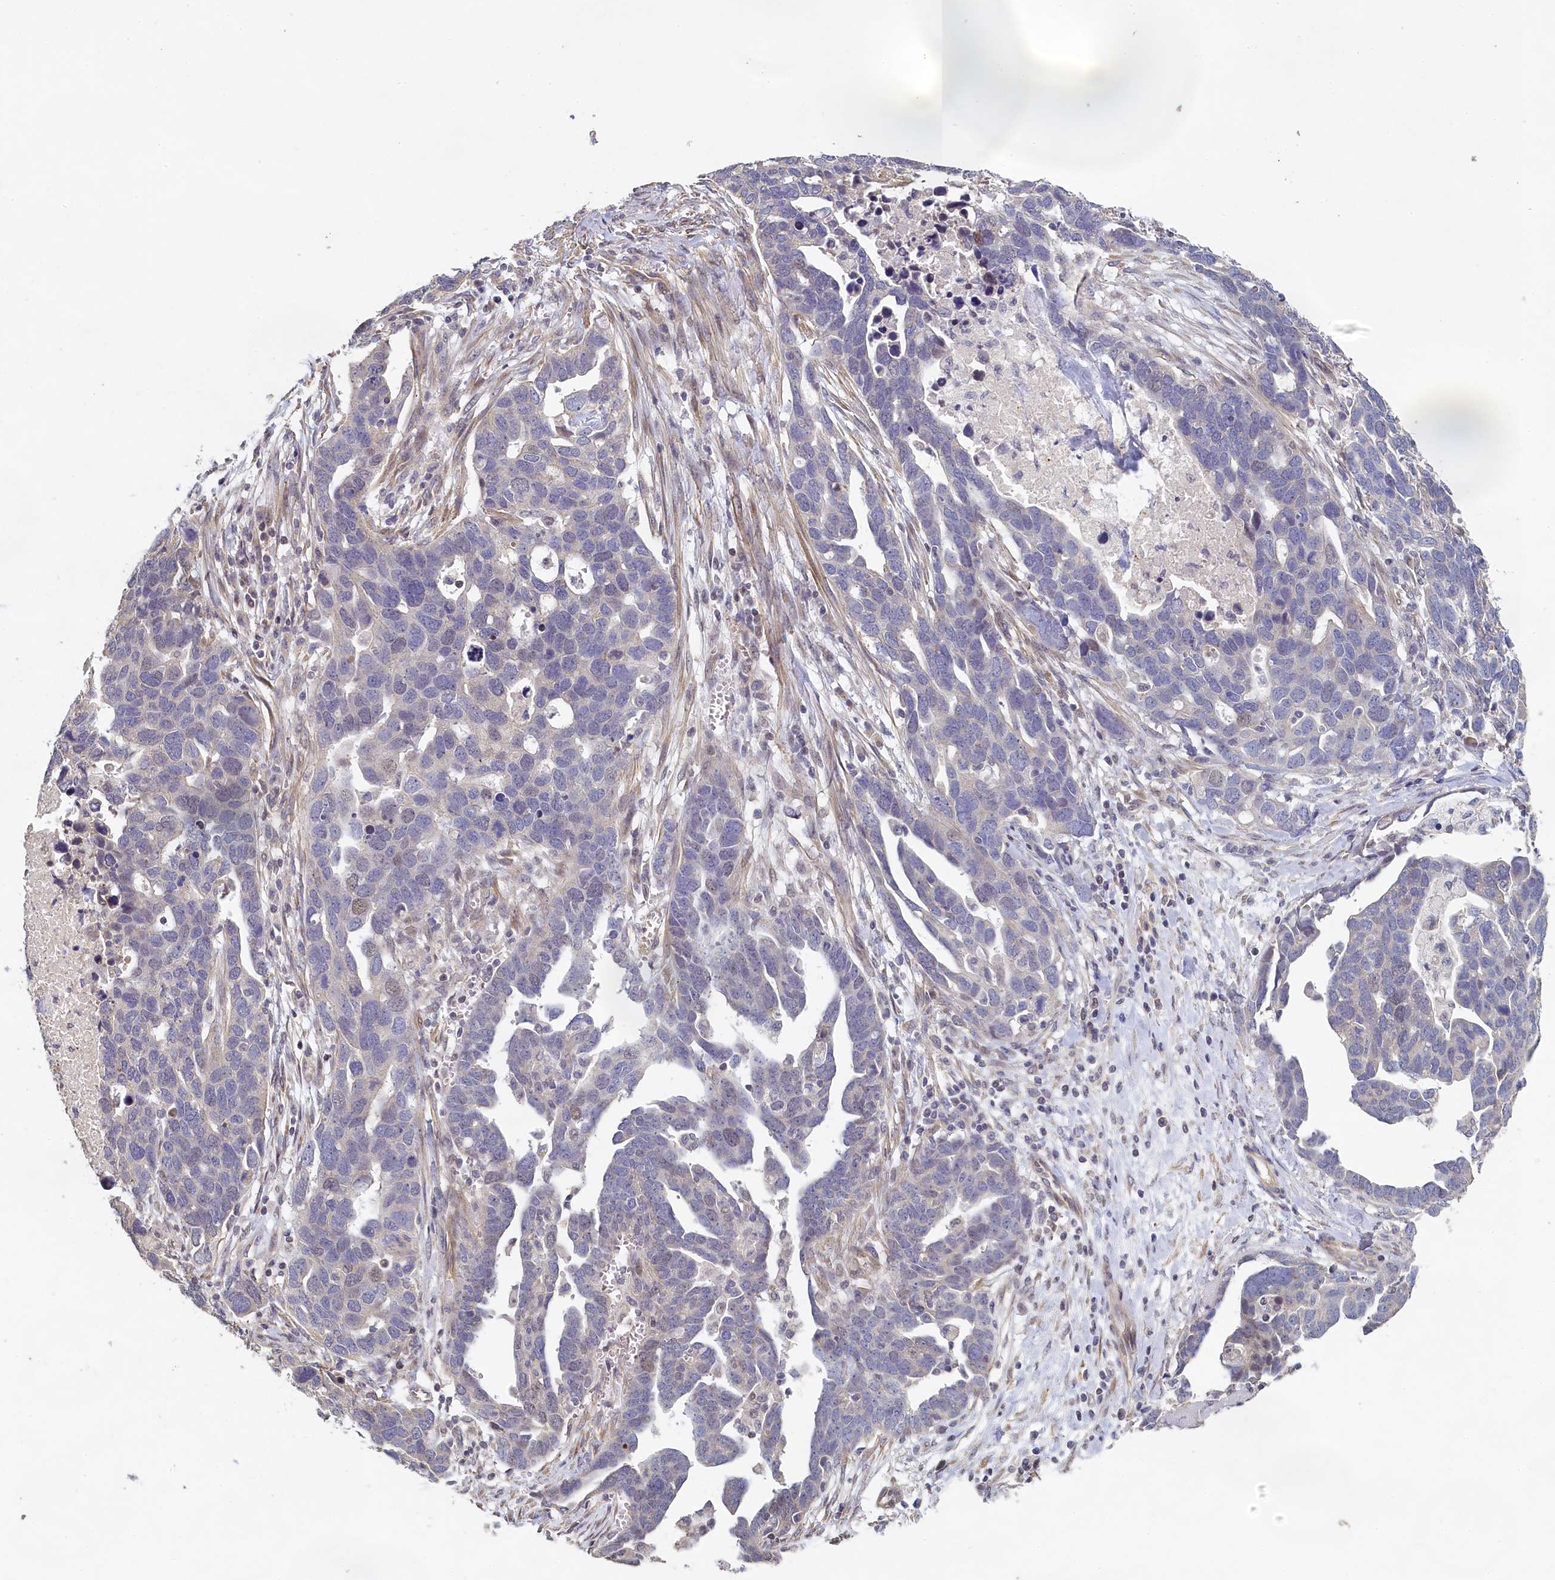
{"staining": {"intensity": "negative", "quantity": "none", "location": "none"}, "tissue": "ovarian cancer", "cell_type": "Tumor cells", "image_type": "cancer", "snomed": [{"axis": "morphology", "description": "Cystadenocarcinoma, serous, NOS"}, {"axis": "topography", "description": "Ovary"}], "caption": "Immunohistochemistry (IHC) of ovarian serous cystadenocarcinoma reveals no staining in tumor cells. (DAB (3,3'-diaminobenzidine) IHC with hematoxylin counter stain).", "gene": "DIXDC1", "patient": {"sex": "female", "age": 54}}